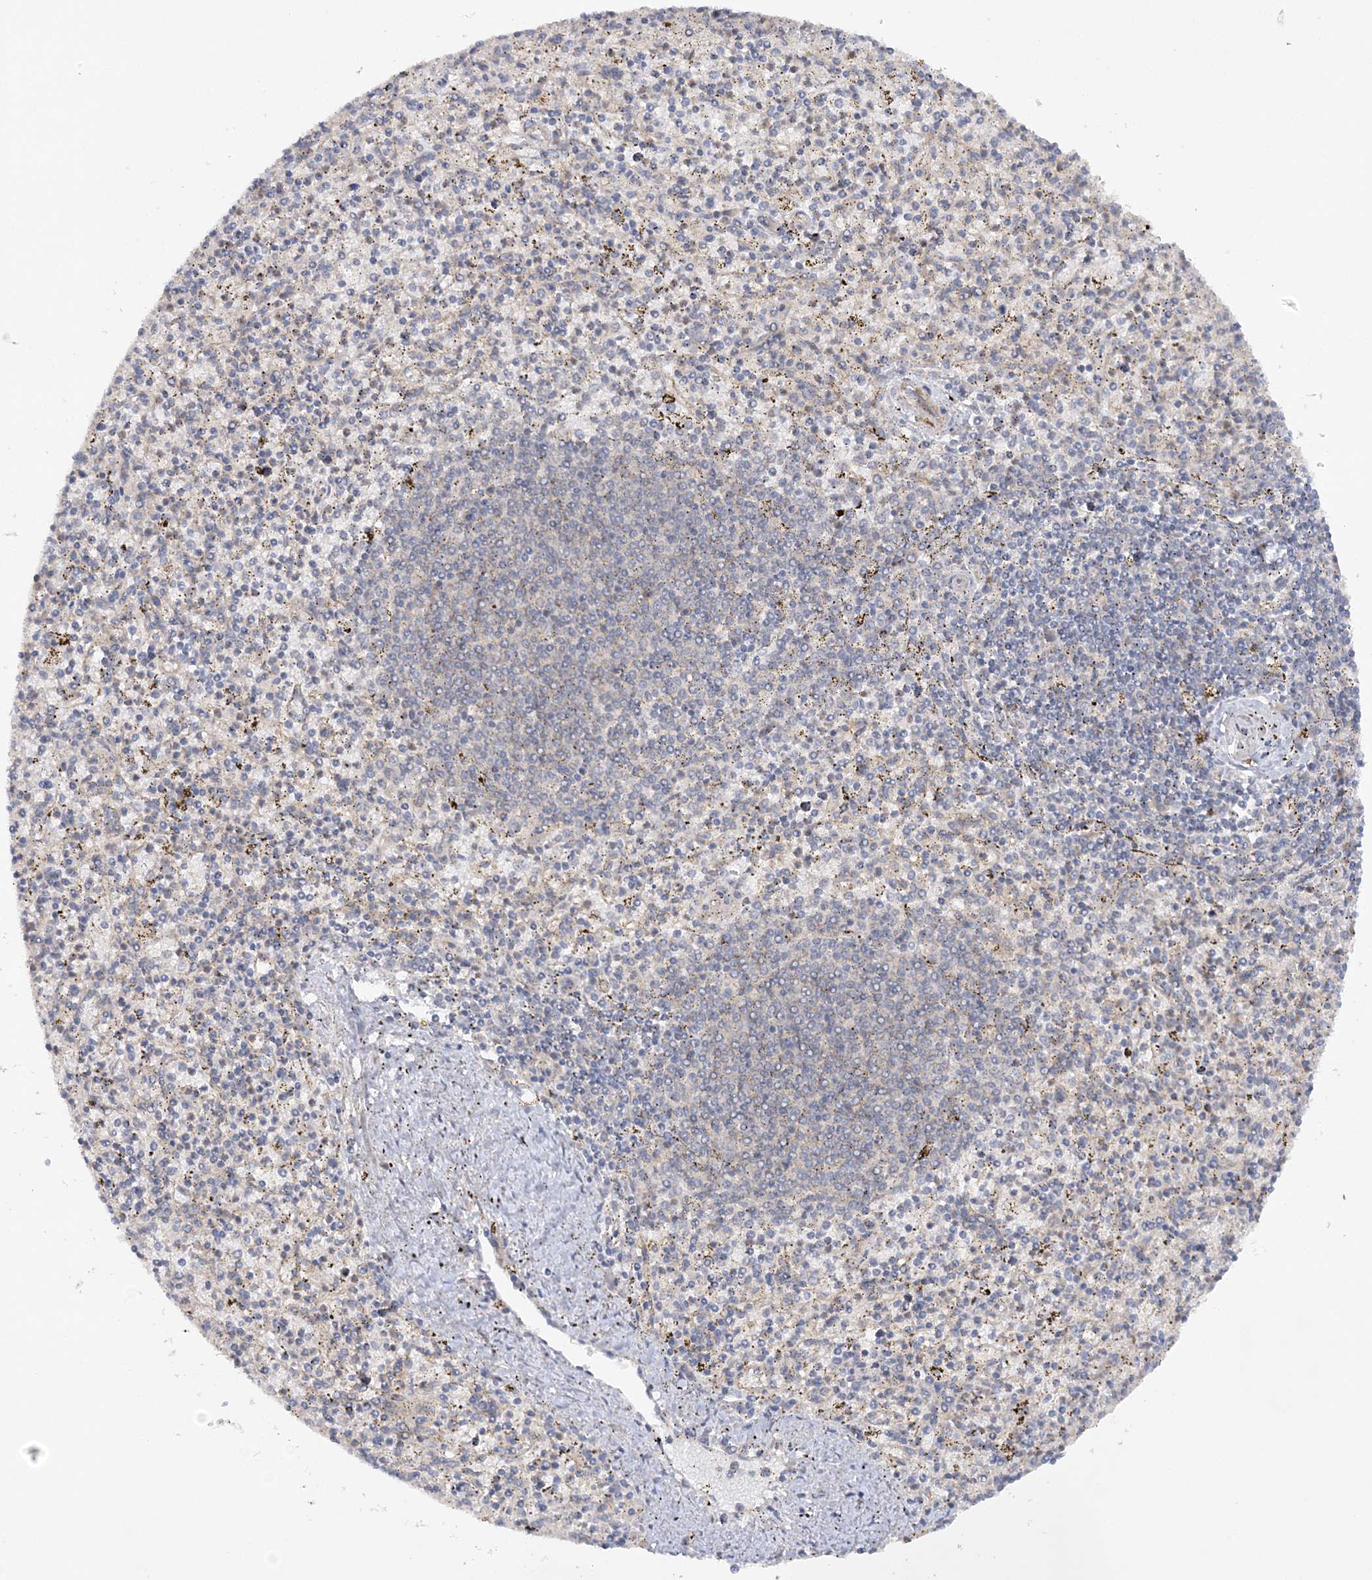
{"staining": {"intensity": "weak", "quantity": "25%-75%", "location": "cytoplasmic/membranous"}, "tissue": "spleen", "cell_type": "Cells in red pulp", "image_type": "normal", "snomed": [{"axis": "morphology", "description": "Normal tissue, NOS"}, {"axis": "topography", "description": "Spleen"}], "caption": "High-power microscopy captured an immunohistochemistry photomicrograph of normal spleen, revealing weak cytoplasmic/membranous positivity in approximately 25%-75% of cells in red pulp.", "gene": "MMADHC", "patient": {"sex": "male", "age": 72}}